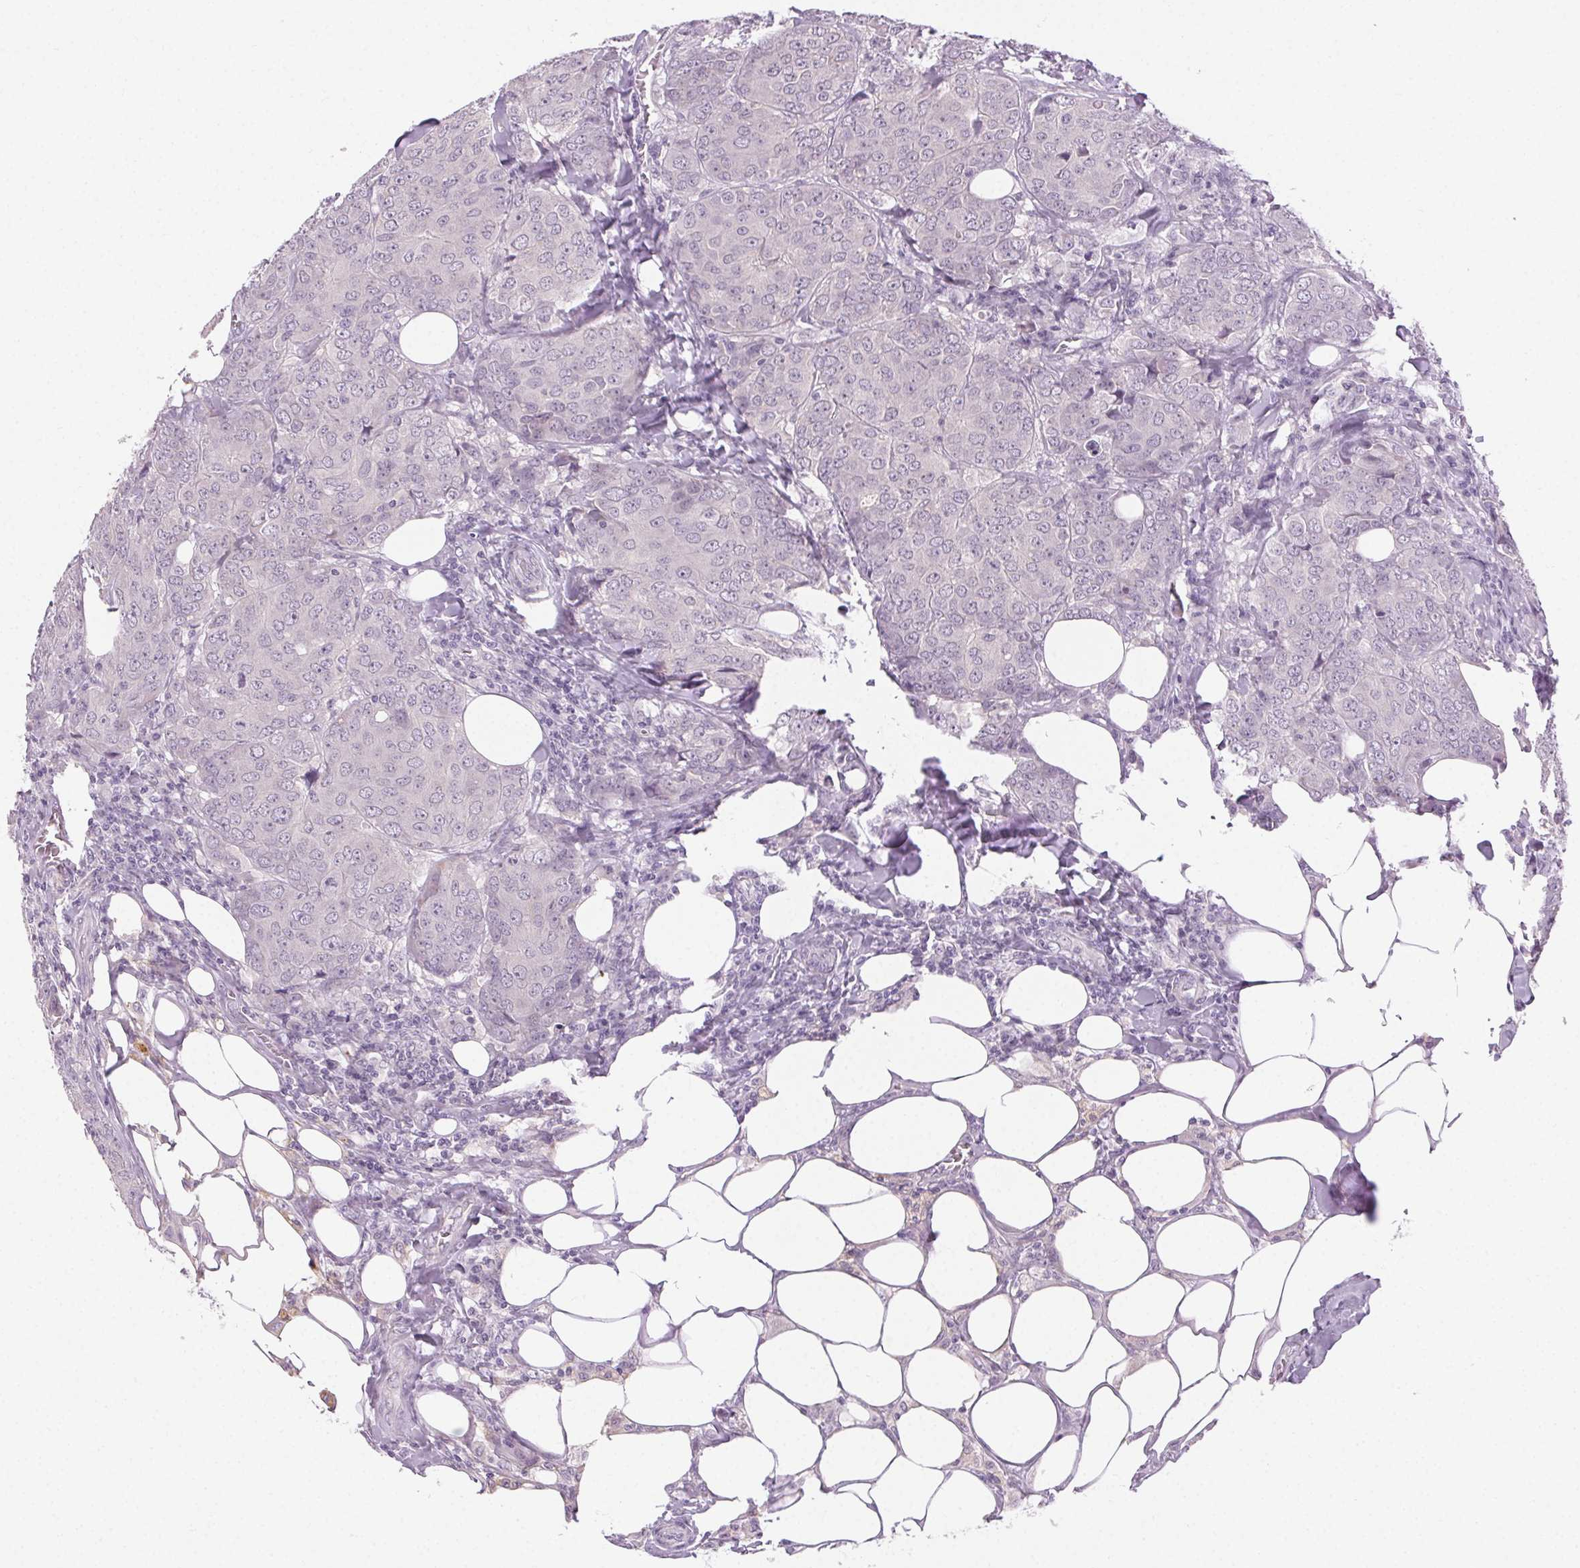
{"staining": {"intensity": "negative", "quantity": "none", "location": "none"}, "tissue": "breast cancer", "cell_type": "Tumor cells", "image_type": "cancer", "snomed": [{"axis": "morphology", "description": "Duct carcinoma"}, {"axis": "topography", "description": "Breast"}], "caption": "The micrograph shows no staining of tumor cells in infiltrating ductal carcinoma (breast). (Brightfield microscopy of DAB IHC at high magnification).", "gene": "FAM168A", "patient": {"sex": "female", "age": 43}}